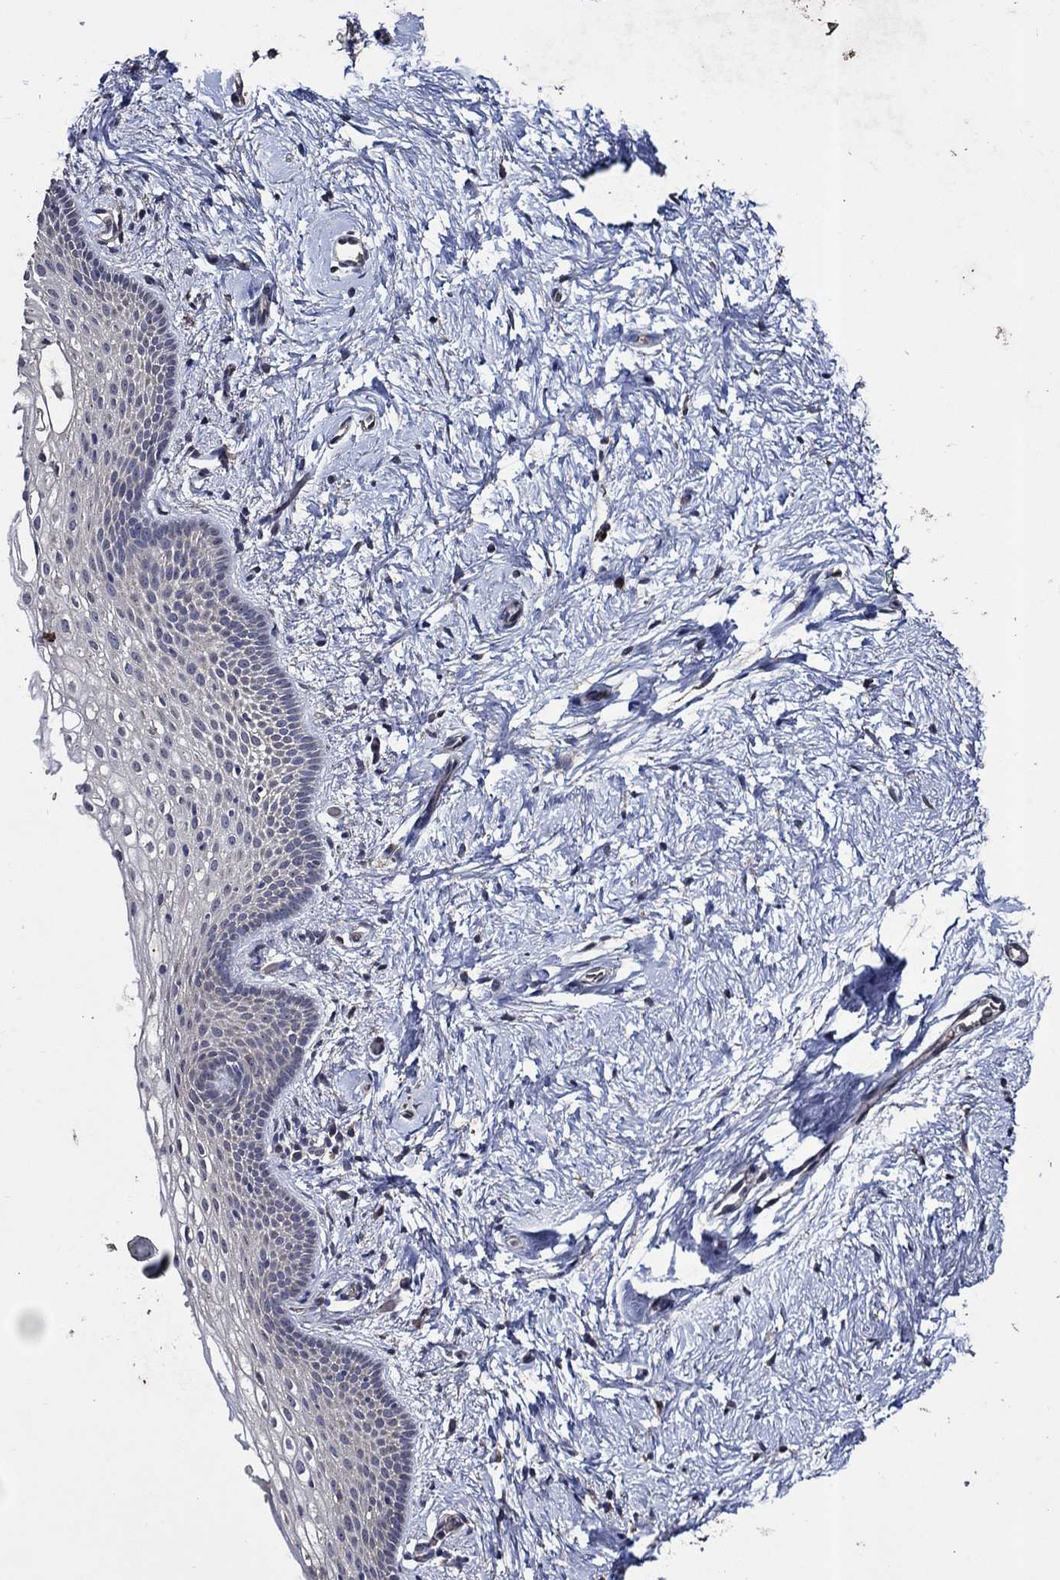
{"staining": {"intensity": "negative", "quantity": "none", "location": "none"}, "tissue": "vagina", "cell_type": "Squamous epithelial cells", "image_type": "normal", "snomed": [{"axis": "morphology", "description": "Normal tissue, NOS"}, {"axis": "topography", "description": "Vagina"}], "caption": "The immunohistochemistry micrograph has no significant expression in squamous epithelial cells of vagina. The staining is performed using DAB brown chromogen with nuclei counter-stained in using hematoxylin.", "gene": "HAP1", "patient": {"sex": "female", "age": 61}}